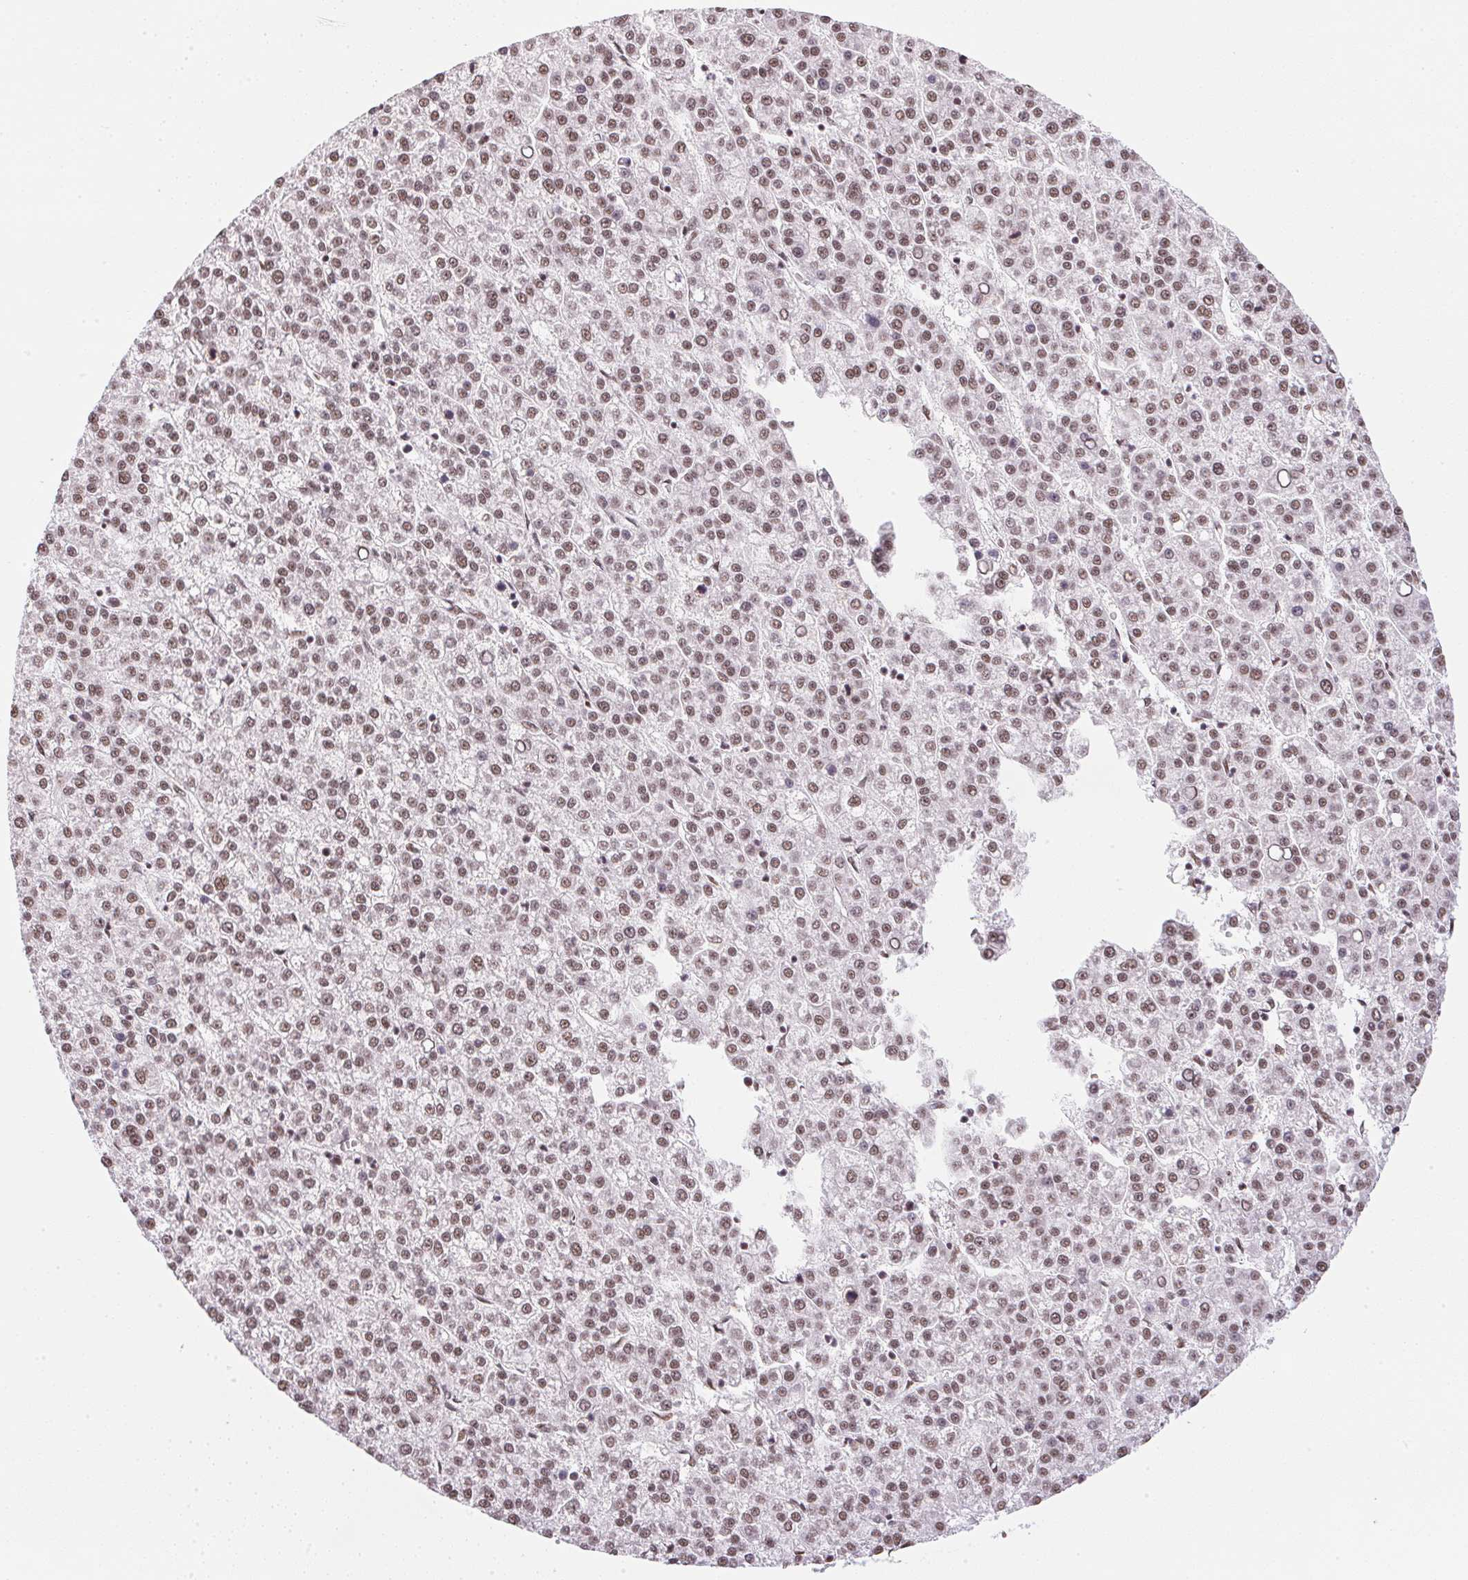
{"staining": {"intensity": "moderate", "quantity": ">75%", "location": "nuclear"}, "tissue": "liver cancer", "cell_type": "Tumor cells", "image_type": "cancer", "snomed": [{"axis": "morphology", "description": "Carcinoma, Hepatocellular, NOS"}, {"axis": "topography", "description": "Liver"}], "caption": "A histopathology image of liver hepatocellular carcinoma stained for a protein shows moderate nuclear brown staining in tumor cells. The staining was performed using DAB (3,3'-diaminobenzidine) to visualize the protein expression in brown, while the nuclei were stained in blue with hematoxylin (Magnification: 20x).", "gene": "SRSF7", "patient": {"sex": "female", "age": 58}}